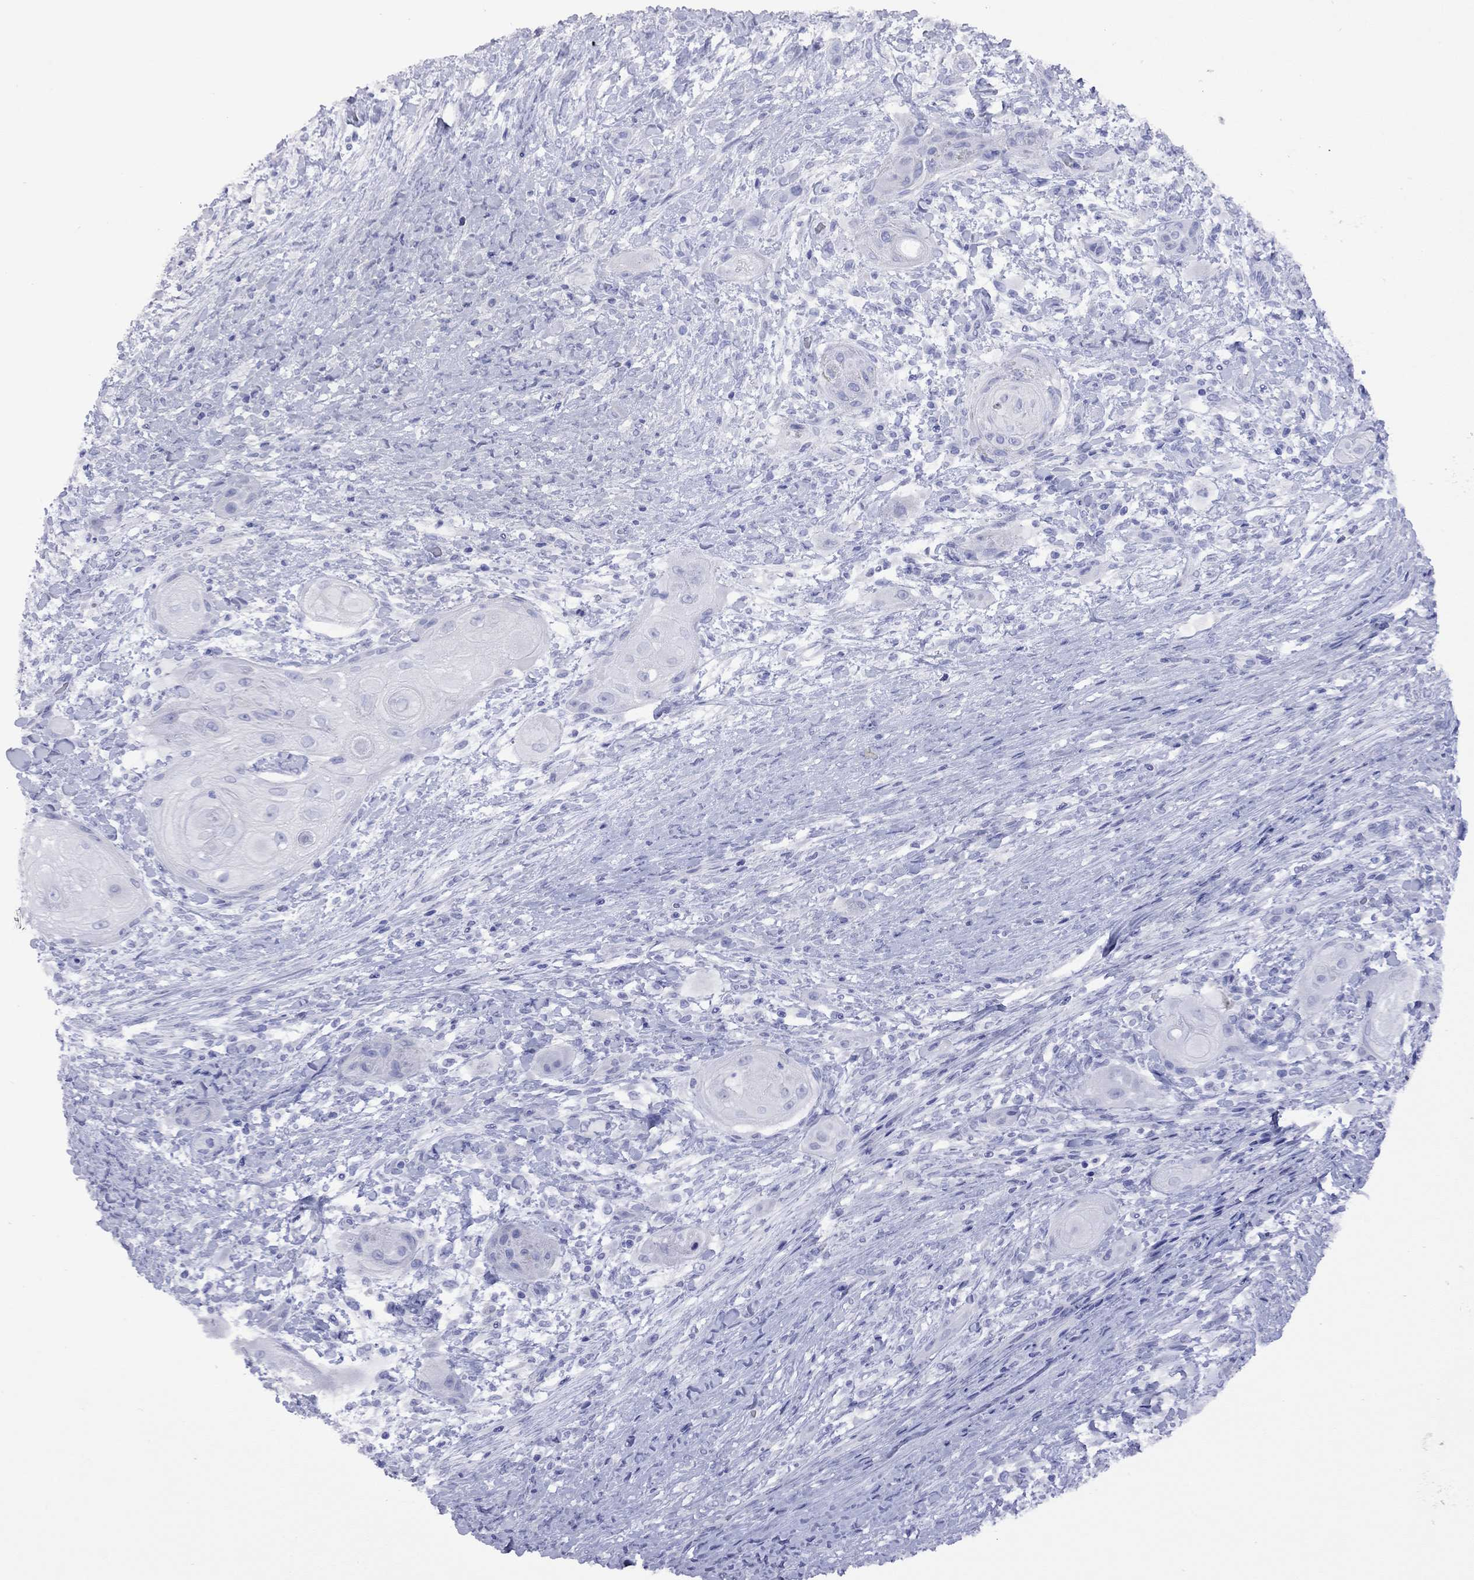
{"staining": {"intensity": "negative", "quantity": "none", "location": "none"}, "tissue": "skin cancer", "cell_type": "Tumor cells", "image_type": "cancer", "snomed": [{"axis": "morphology", "description": "Squamous cell carcinoma, NOS"}, {"axis": "topography", "description": "Skin"}], "caption": "Immunohistochemical staining of human squamous cell carcinoma (skin) exhibits no significant staining in tumor cells.", "gene": "FIGLA", "patient": {"sex": "male", "age": 62}}